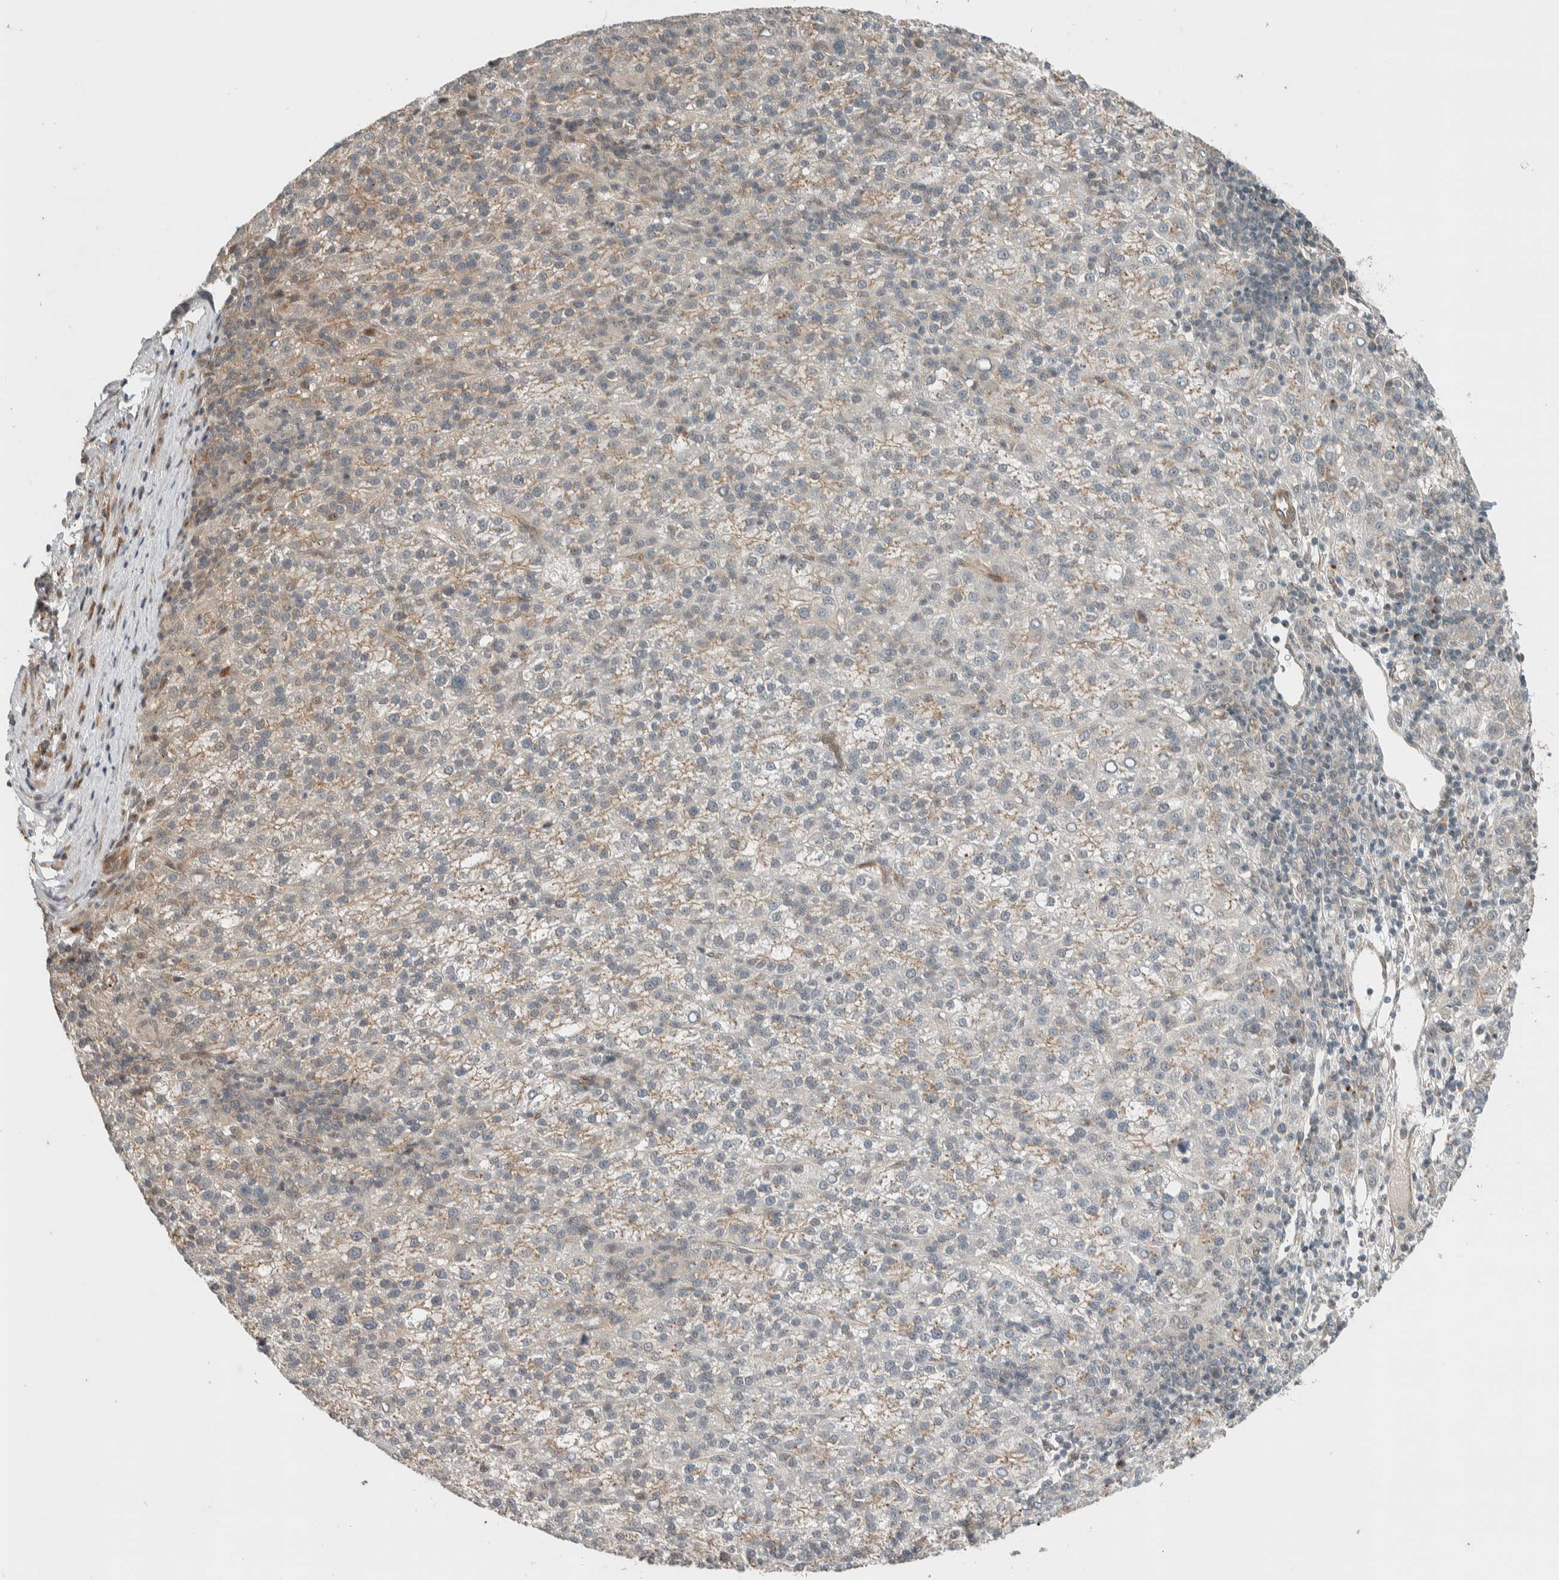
{"staining": {"intensity": "weak", "quantity": "<25%", "location": "cytoplasmic/membranous"}, "tissue": "liver cancer", "cell_type": "Tumor cells", "image_type": "cancer", "snomed": [{"axis": "morphology", "description": "Carcinoma, Hepatocellular, NOS"}, {"axis": "topography", "description": "Liver"}], "caption": "Immunohistochemical staining of liver cancer (hepatocellular carcinoma) displays no significant positivity in tumor cells. Brightfield microscopy of IHC stained with DAB (3,3'-diaminobenzidine) (brown) and hematoxylin (blue), captured at high magnification.", "gene": "STXBP4", "patient": {"sex": "female", "age": 58}}